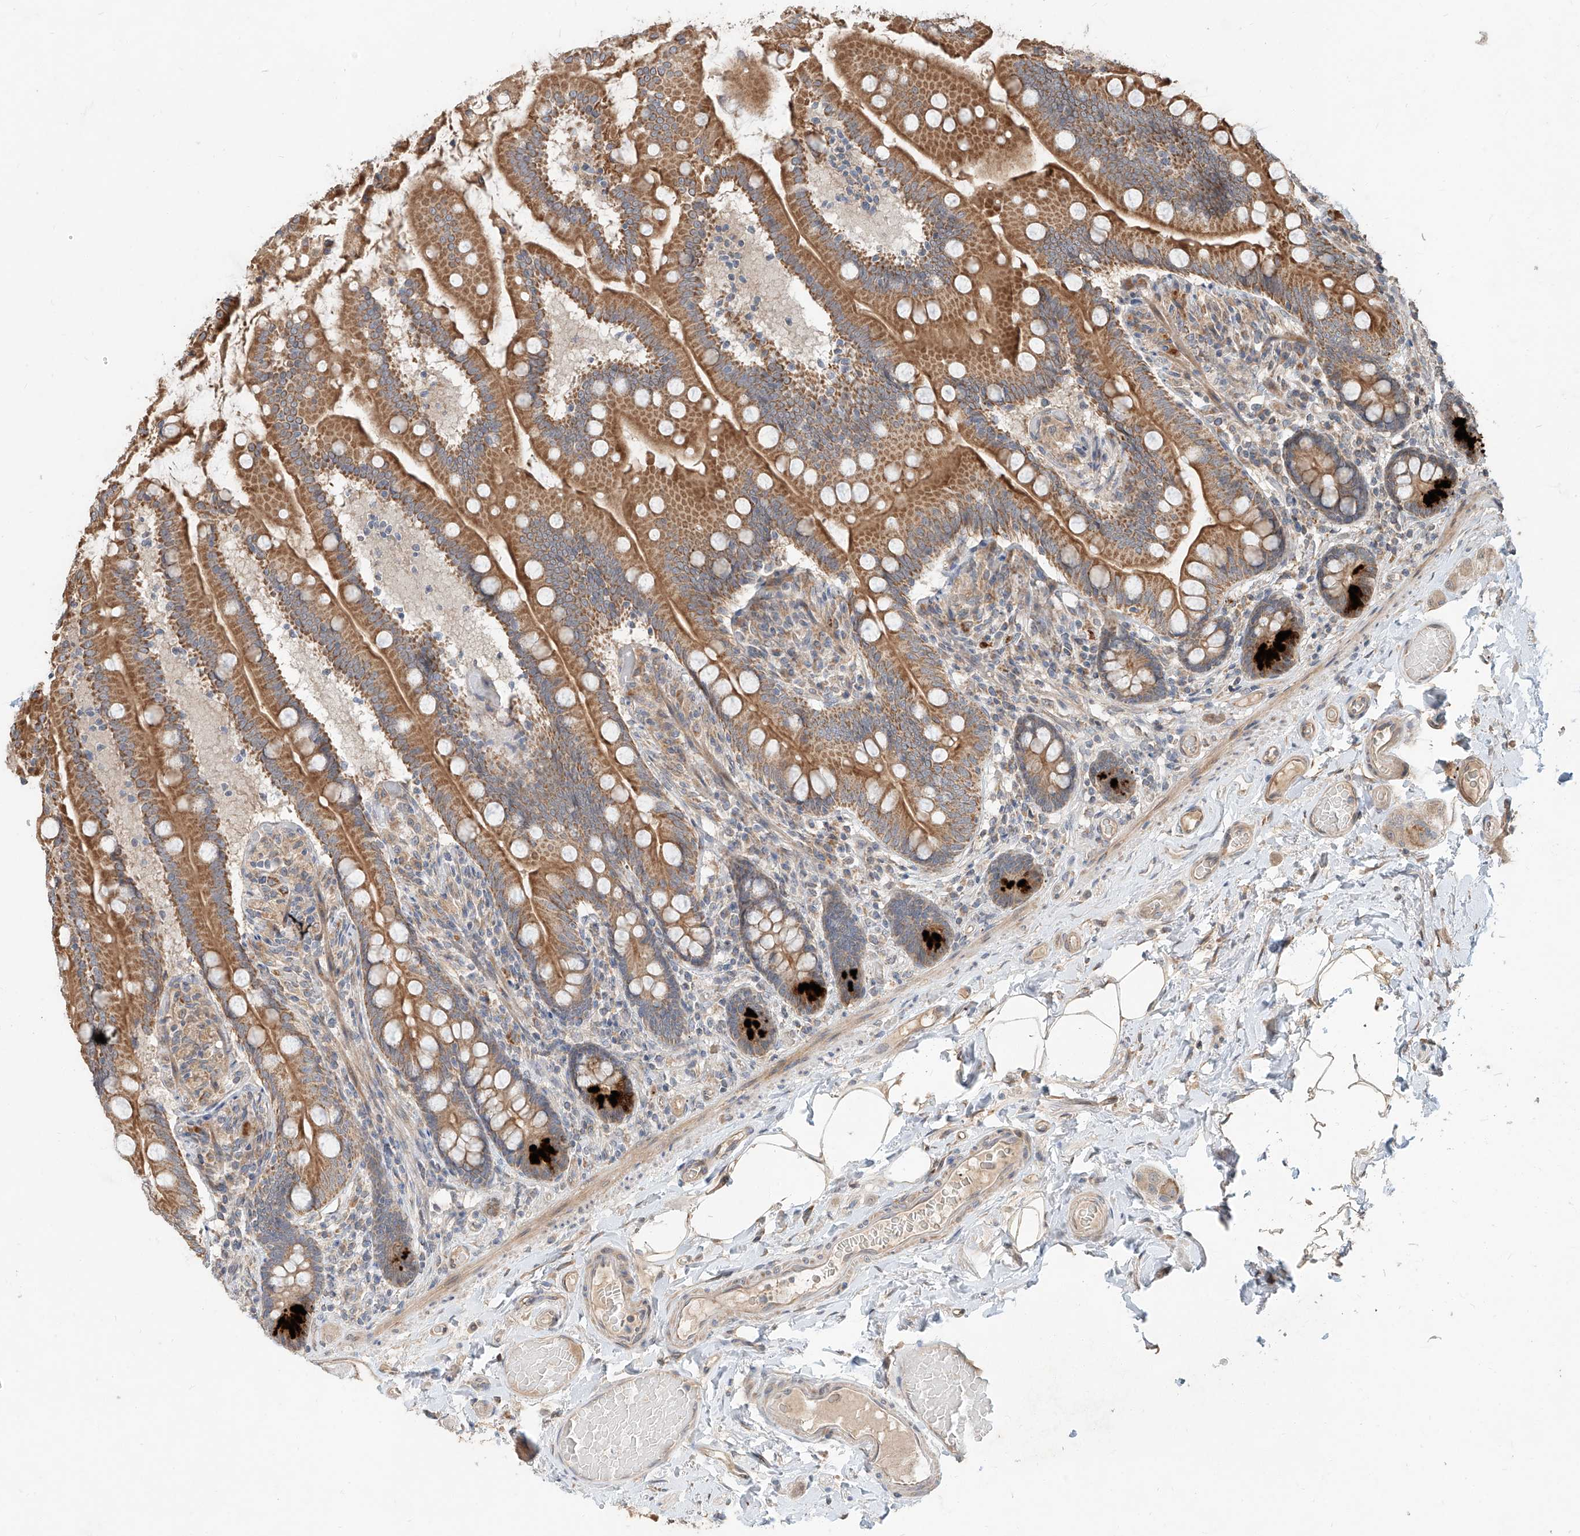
{"staining": {"intensity": "moderate", "quantity": ">75%", "location": "cytoplasmic/membranous"}, "tissue": "small intestine", "cell_type": "Glandular cells", "image_type": "normal", "snomed": [{"axis": "morphology", "description": "Normal tissue, NOS"}, {"axis": "topography", "description": "Small intestine"}], "caption": "Immunohistochemistry photomicrograph of normal human small intestine stained for a protein (brown), which displays medium levels of moderate cytoplasmic/membranous staining in approximately >75% of glandular cells.", "gene": "STX19", "patient": {"sex": "female", "age": 64}}